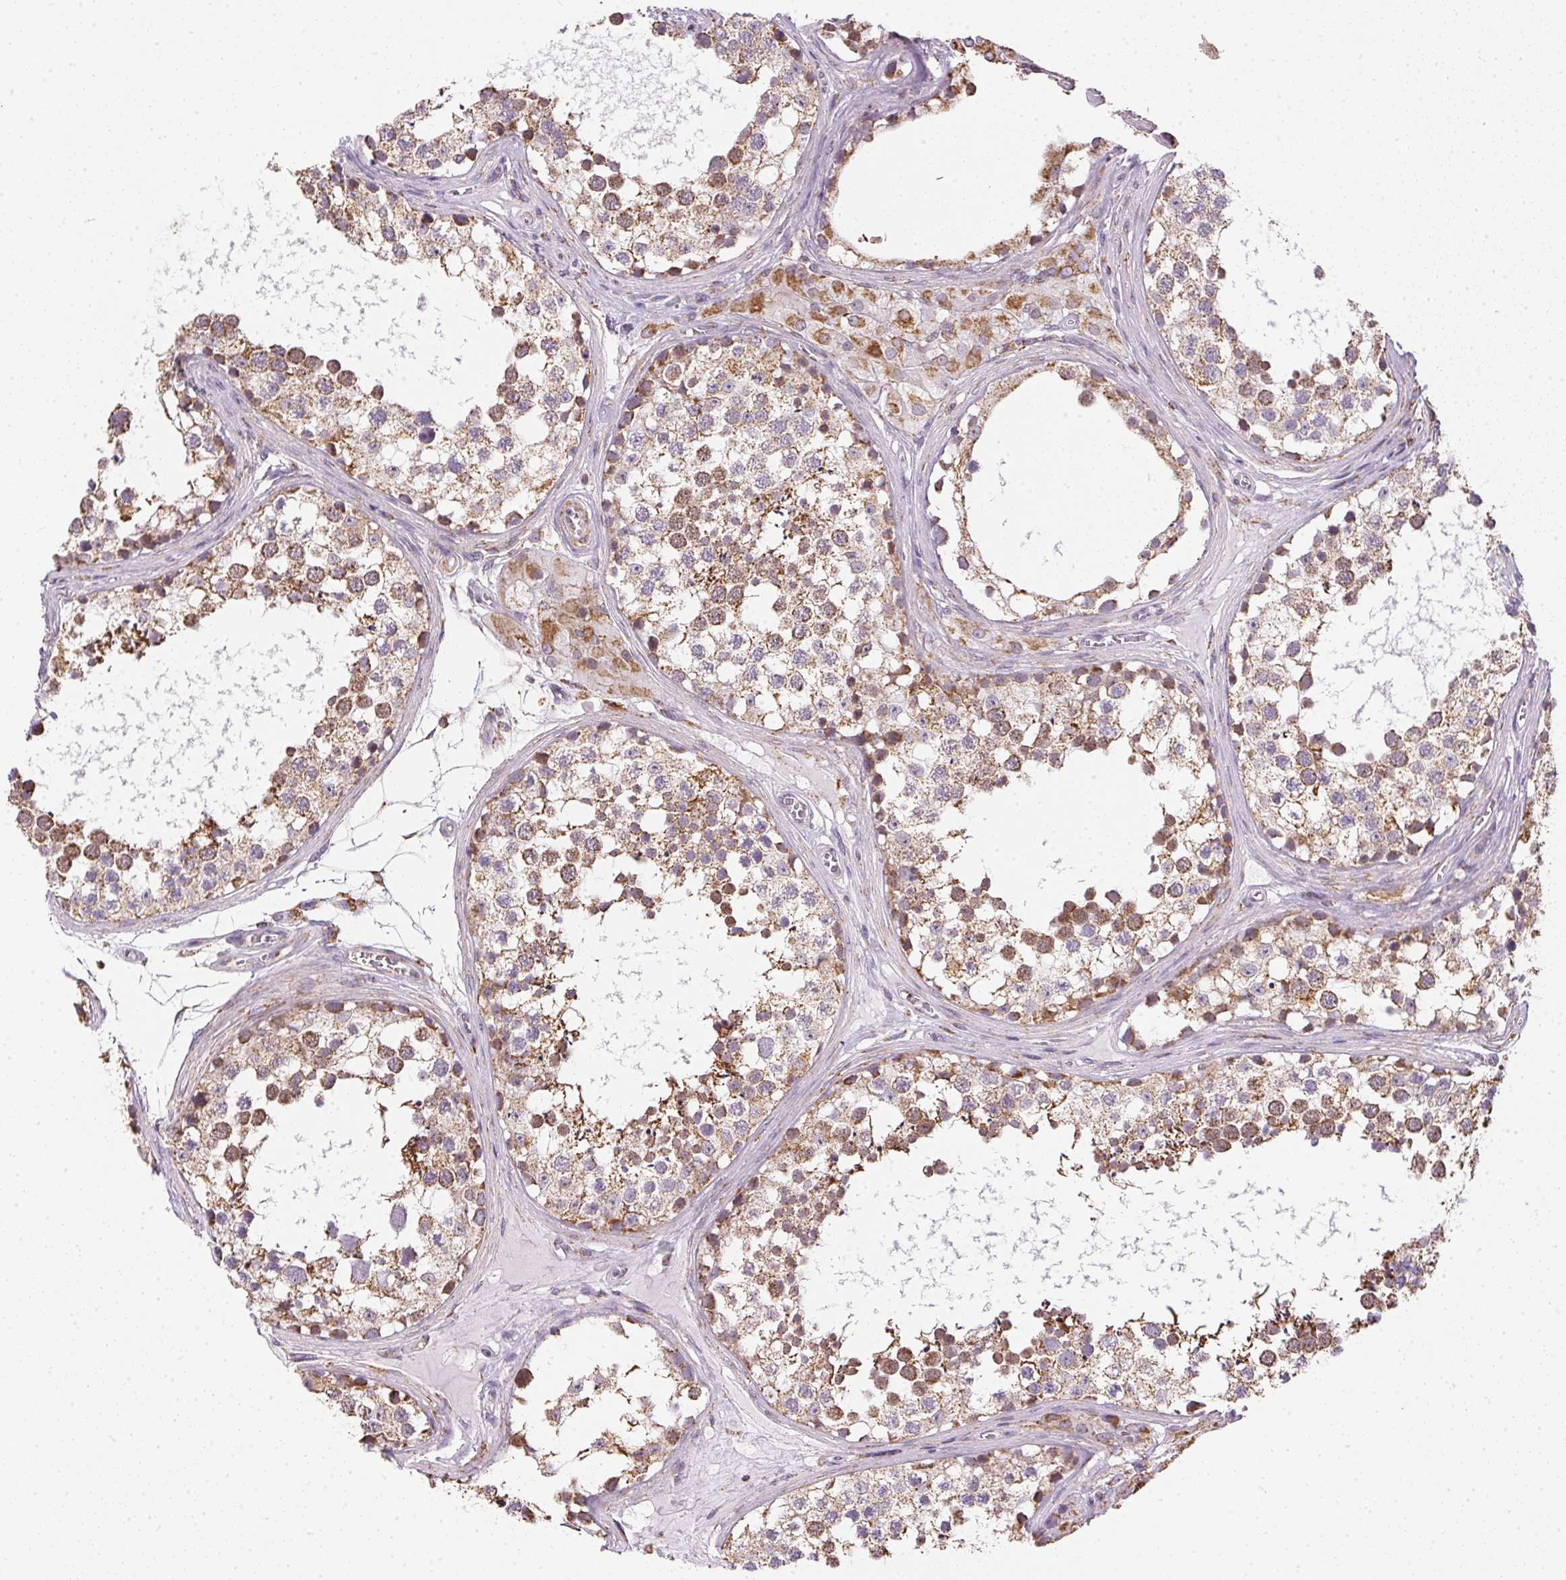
{"staining": {"intensity": "moderate", "quantity": ">75%", "location": "cytoplasmic/membranous"}, "tissue": "testis", "cell_type": "Cells in seminiferous ducts", "image_type": "normal", "snomed": [{"axis": "morphology", "description": "Normal tissue, NOS"}, {"axis": "morphology", "description": "Seminoma, NOS"}, {"axis": "topography", "description": "Testis"}], "caption": "Immunohistochemistry (IHC) histopathology image of unremarkable testis: human testis stained using immunohistochemistry demonstrates medium levels of moderate protein expression localized specifically in the cytoplasmic/membranous of cells in seminiferous ducts, appearing as a cytoplasmic/membranous brown color.", "gene": "MAPK11", "patient": {"sex": "male", "age": 65}}